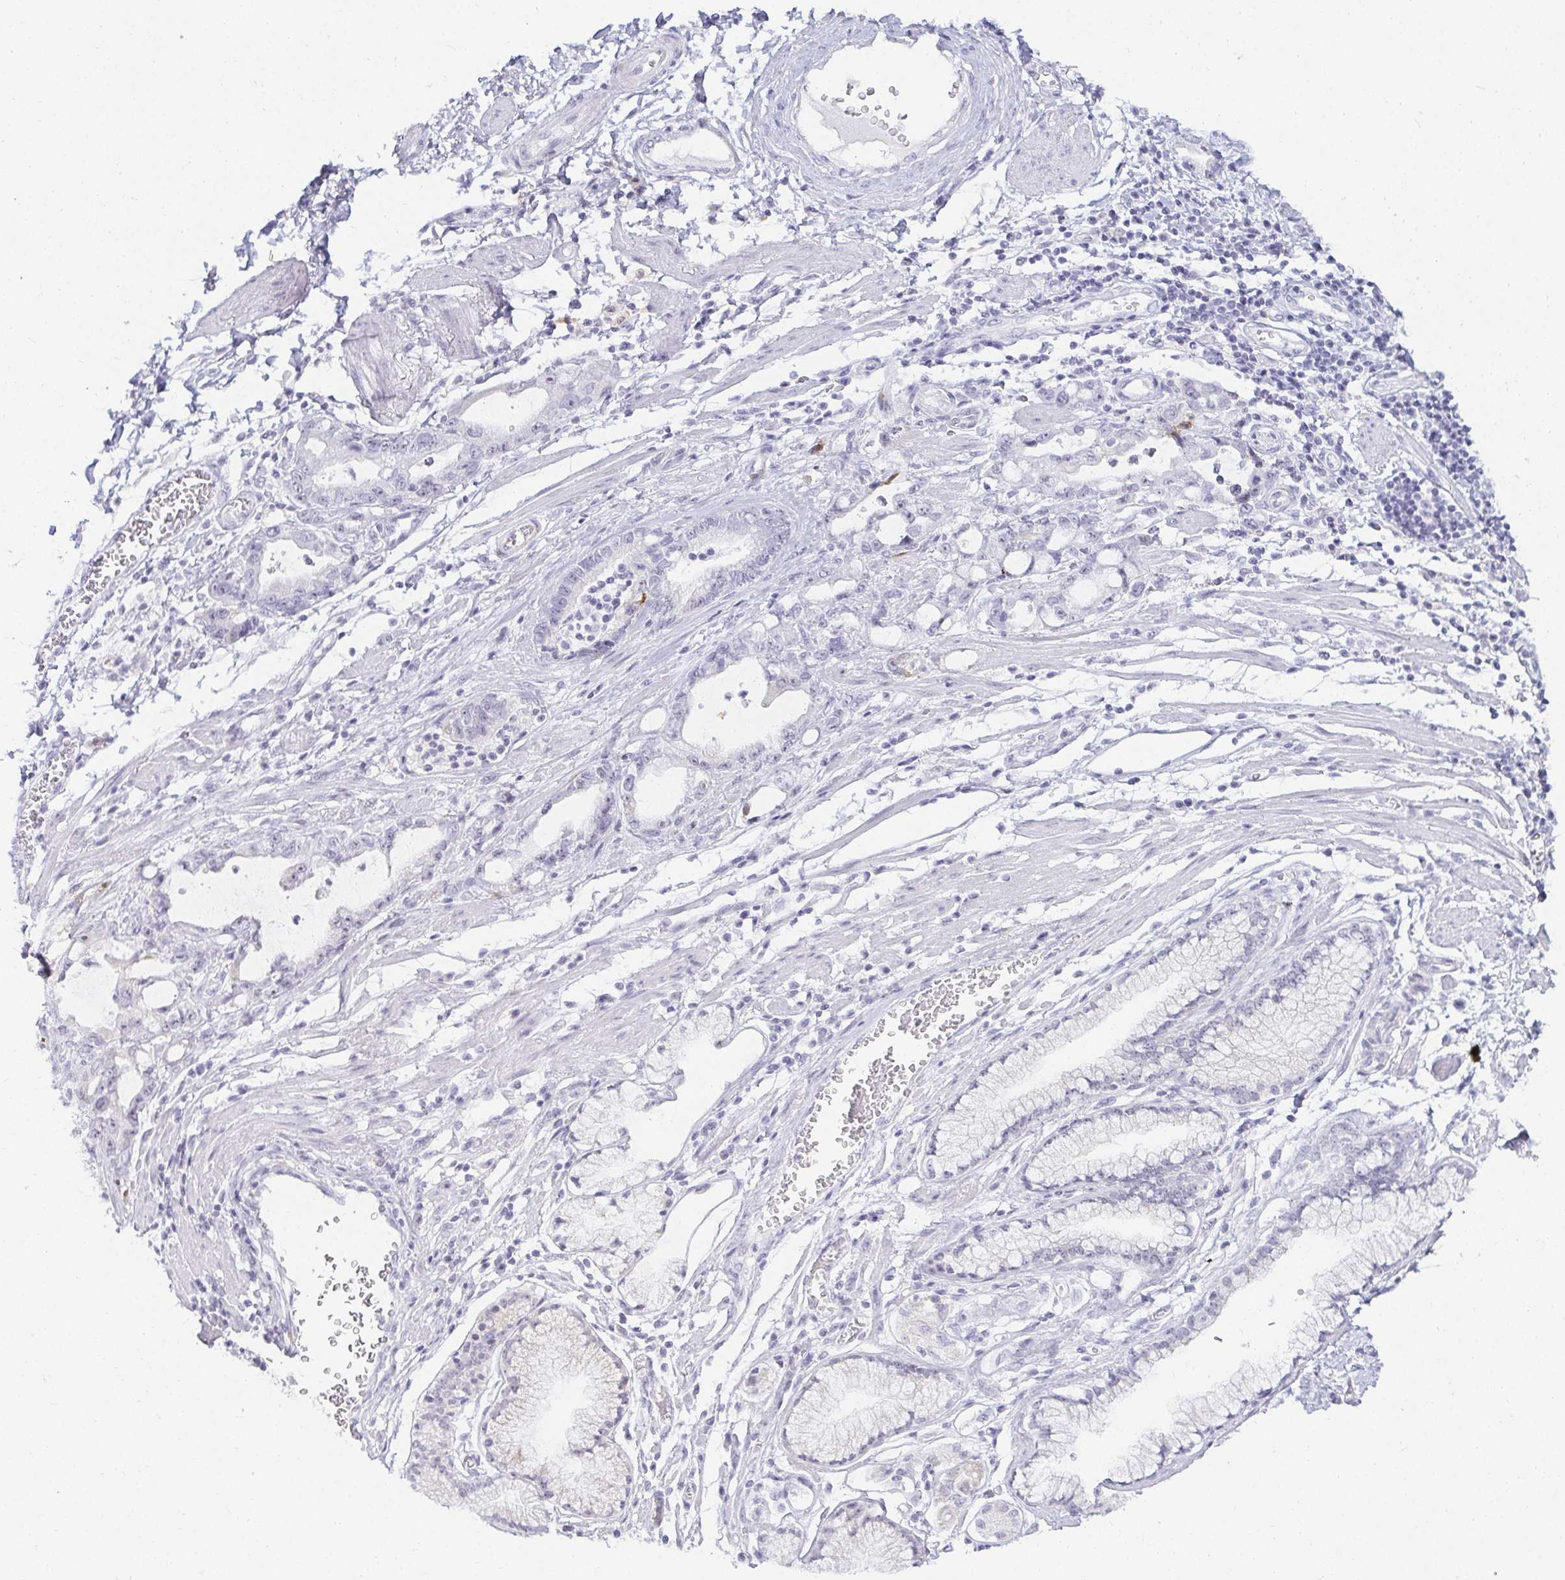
{"staining": {"intensity": "negative", "quantity": "none", "location": "none"}, "tissue": "stomach cancer", "cell_type": "Tumor cells", "image_type": "cancer", "snomed": [{"axis": "morphology", "description": "Adenocarcinoma, NOS"}, {"axis": "topography", "description": "Stomach"}], "caption": "The photomicrograph shows no staining of tumor cells in stomach cancer.", "gene": "ACAN", "patient": {"sex": "male", "age": 55}}